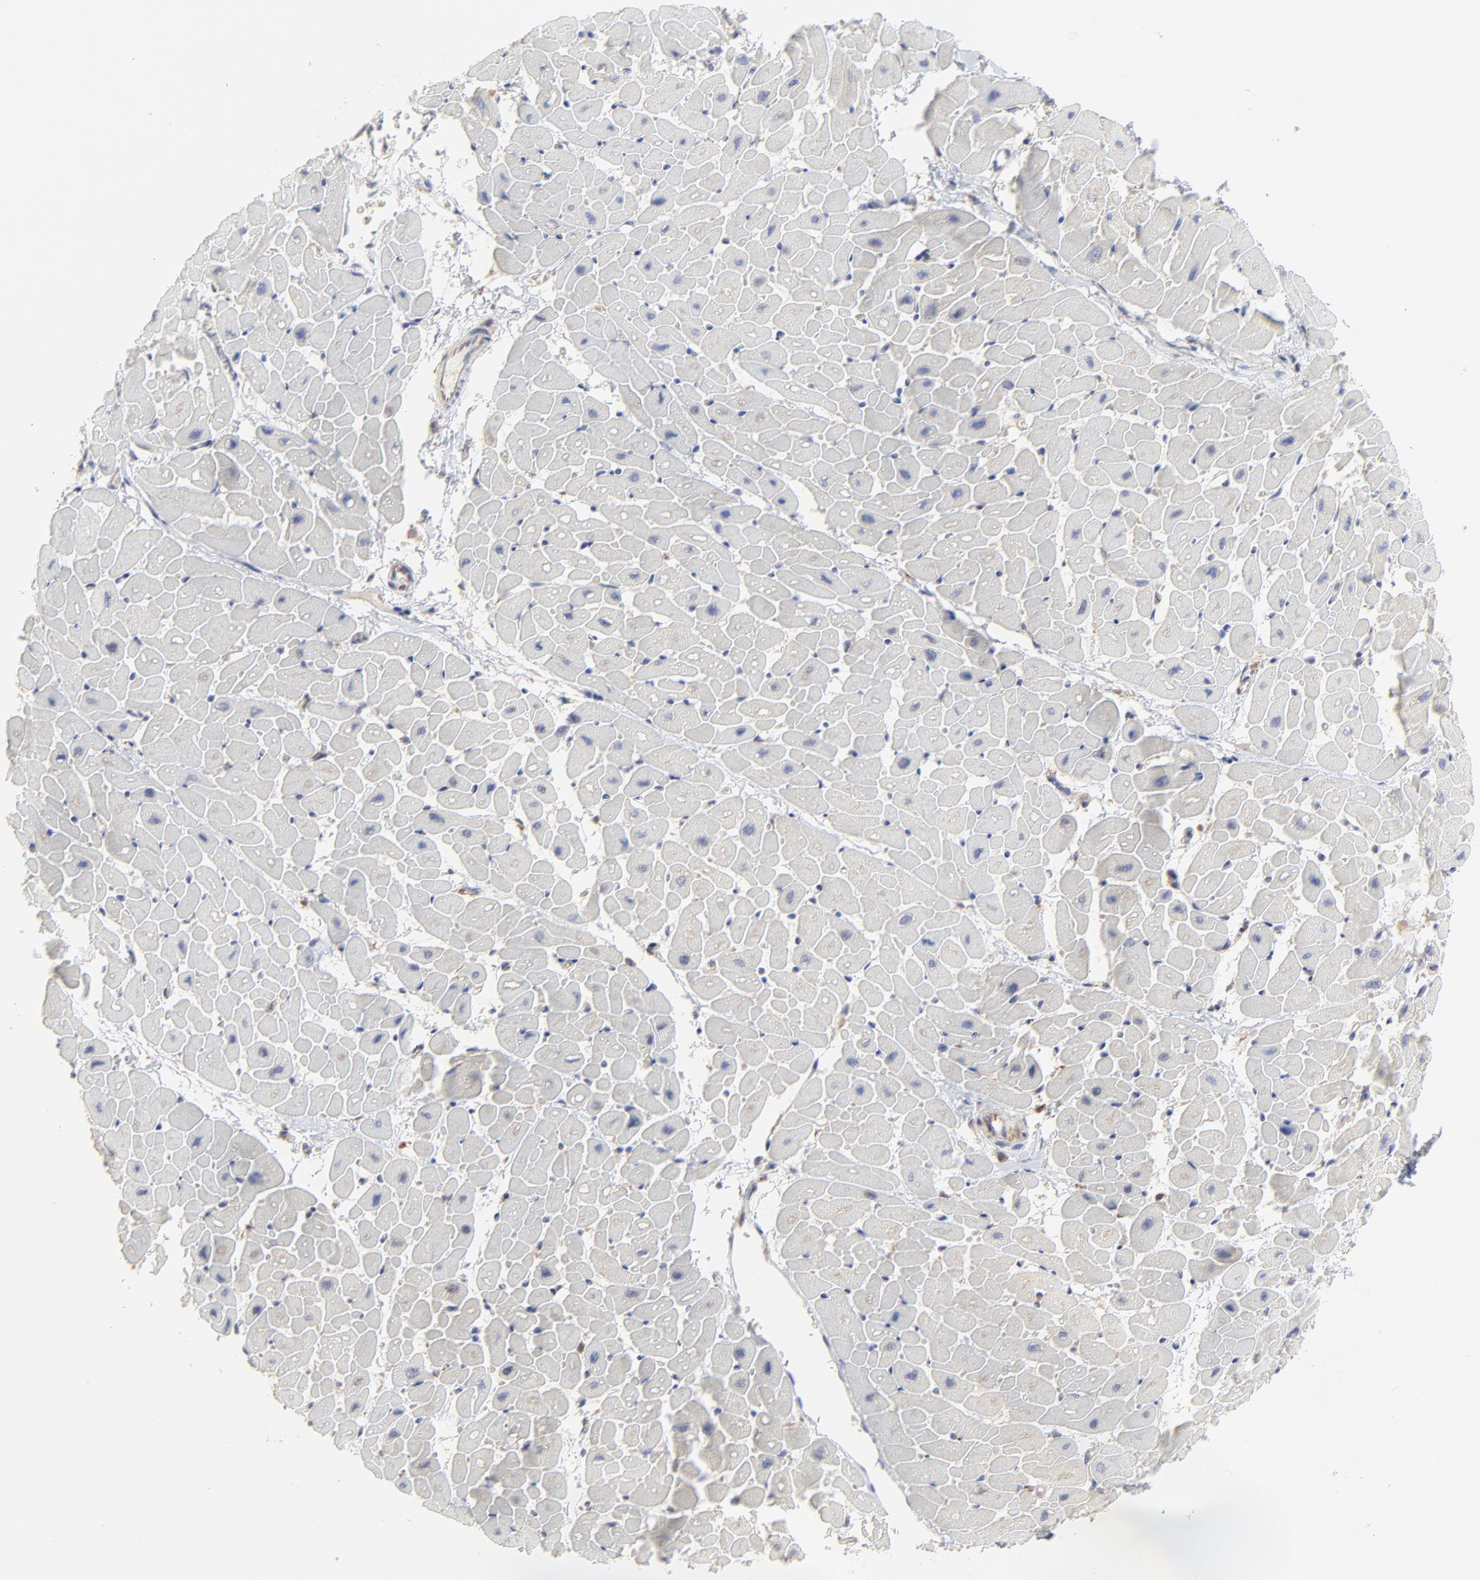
{"staining": {"intensity": "negative", "quantity": "none", "location": "none"}, "tissue": "heart muscle", "cell_type": "Cardiomyocytes", "image_type": "normal", "snomed": [{"axis": "morphology", "description": "Normal tissue, NOS"}, {"axis": "topography", "description": "Heart"}], "caption": "An immunohistochemistry (IHC) micrograph of benign heart muscle is shown. There is no staining in cardiomyocytes of heart muscle. (DAB immunohistochemistry (IHC) with hematoxylin counter stain).", "gene": "RAB9A", "patient": {"sex": "male", "age": 45}}